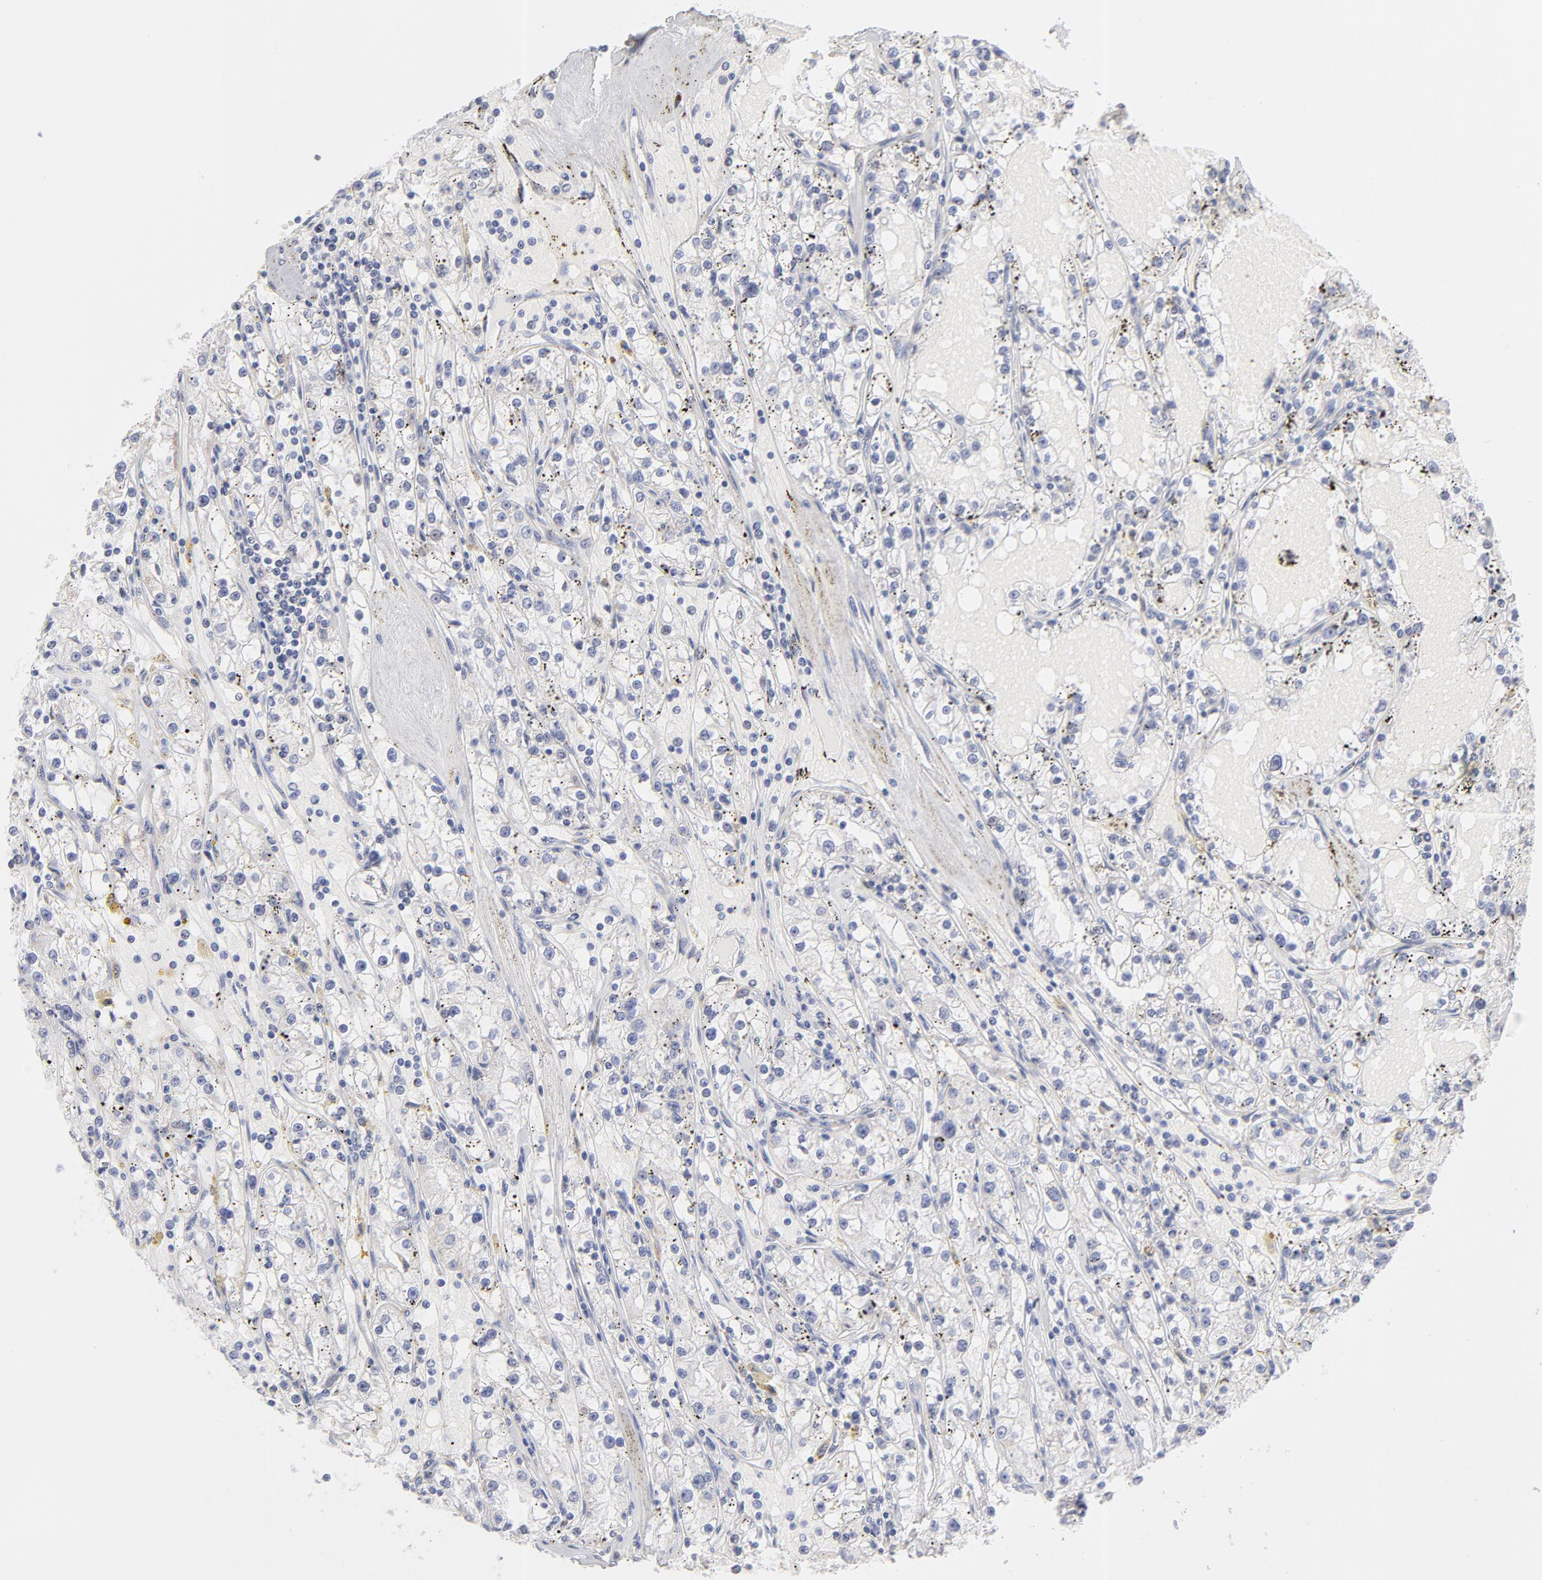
{"staining": {"intensity": "negative", "quantity": "none", "location": "none"}, "tissue": "renal cancer", "cell_type": "Tumor cells", "image_type": "cancer", "snomed": [{"axis": "morphology", "description": "Adenocarcinoma, NOS"}, {"axis": "topography", "description": "Kidney"}], "caption": "Protein analysis of renal cancer (adenocarcinoma) reveals no significant staining in tumor cells.", "gene": "TST", "patient": {"sex": "male", "age": 56}}